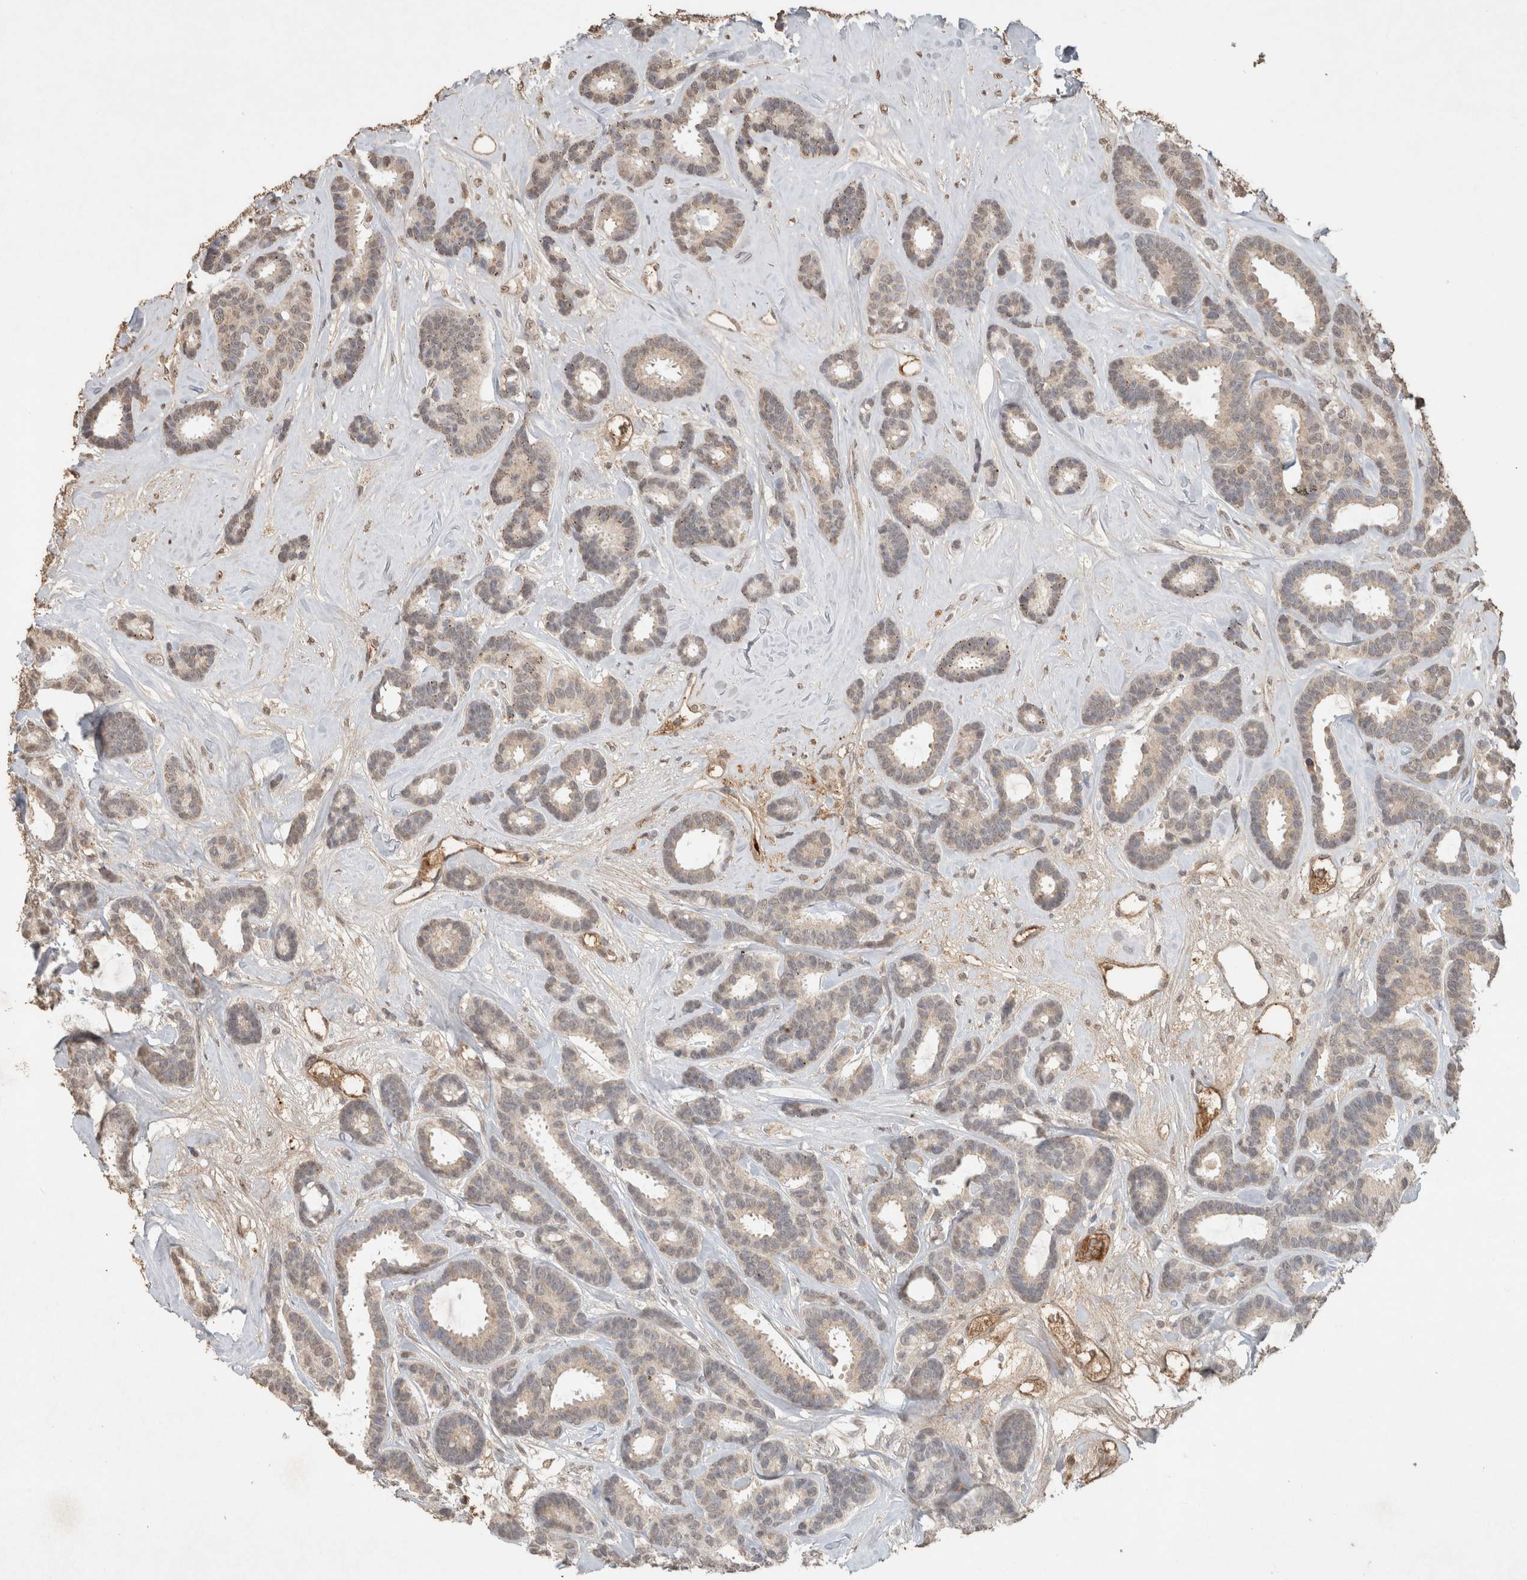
{"staining": {"intensity": "weak", "quantity": "25%-75%", "location": "cytoplasmic/membranous"}, "tissue": "breast cancer", "cell_type": "Tumor cells", "image_type": "cancer", "snomed": [{"axis": "morphology", "description": "Duct carcinoma"}, {"axis": "topography", "description": "Breast"}], "caption": "Breast cancer (intraductal carcinoma) stained with DAB (3,3'-diaminobenzidine) immunohistochemistry reveals low levels of weak cytoplasmic/membranous staining in approximately 25%-75% of tumor cells.", "gene": "FAM3A", "patient": {"sex": "female", "age": 87}}